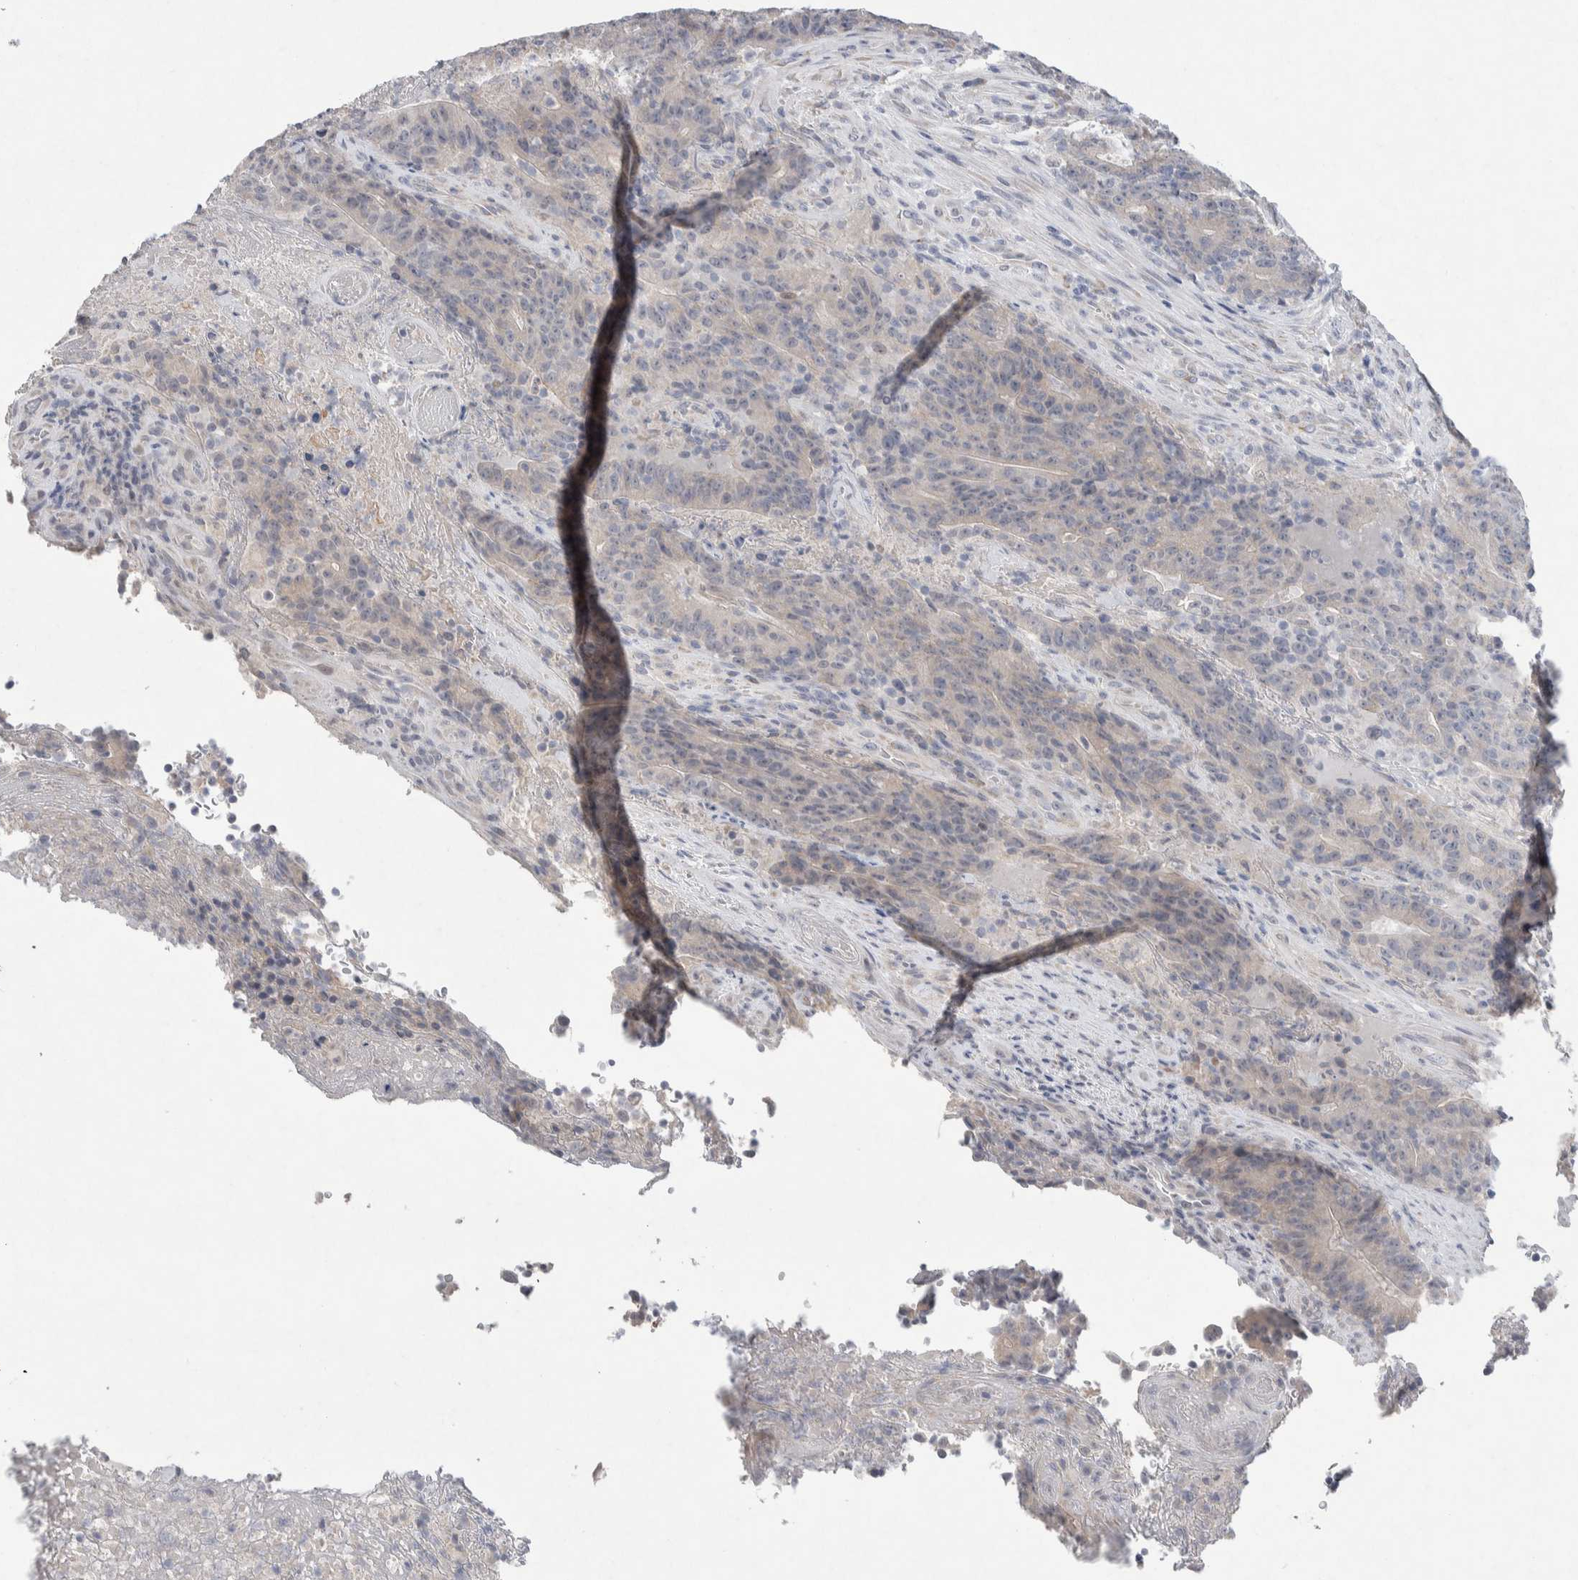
{"staining": {"intensity": "negative", "quantity": "none", "location": "none"}, "tissue": "colorectal cancer", "cell_type": "Tumor cells", "image_type": "cancer", "snomed": [{"axis": "morphology", "description": "Normal tissue, NOS"}, {"axis": "morphology", "description": "Adenocarcinoma, NOS"}, {"axis": "topography", "description": "Colon"}], "caption": "Colorectal cancer was stained to show a protein in brown. There is no significant expression in tumor cells.", "gene": "CMTM4", "patient": {"sex": "female", "age": 75}}